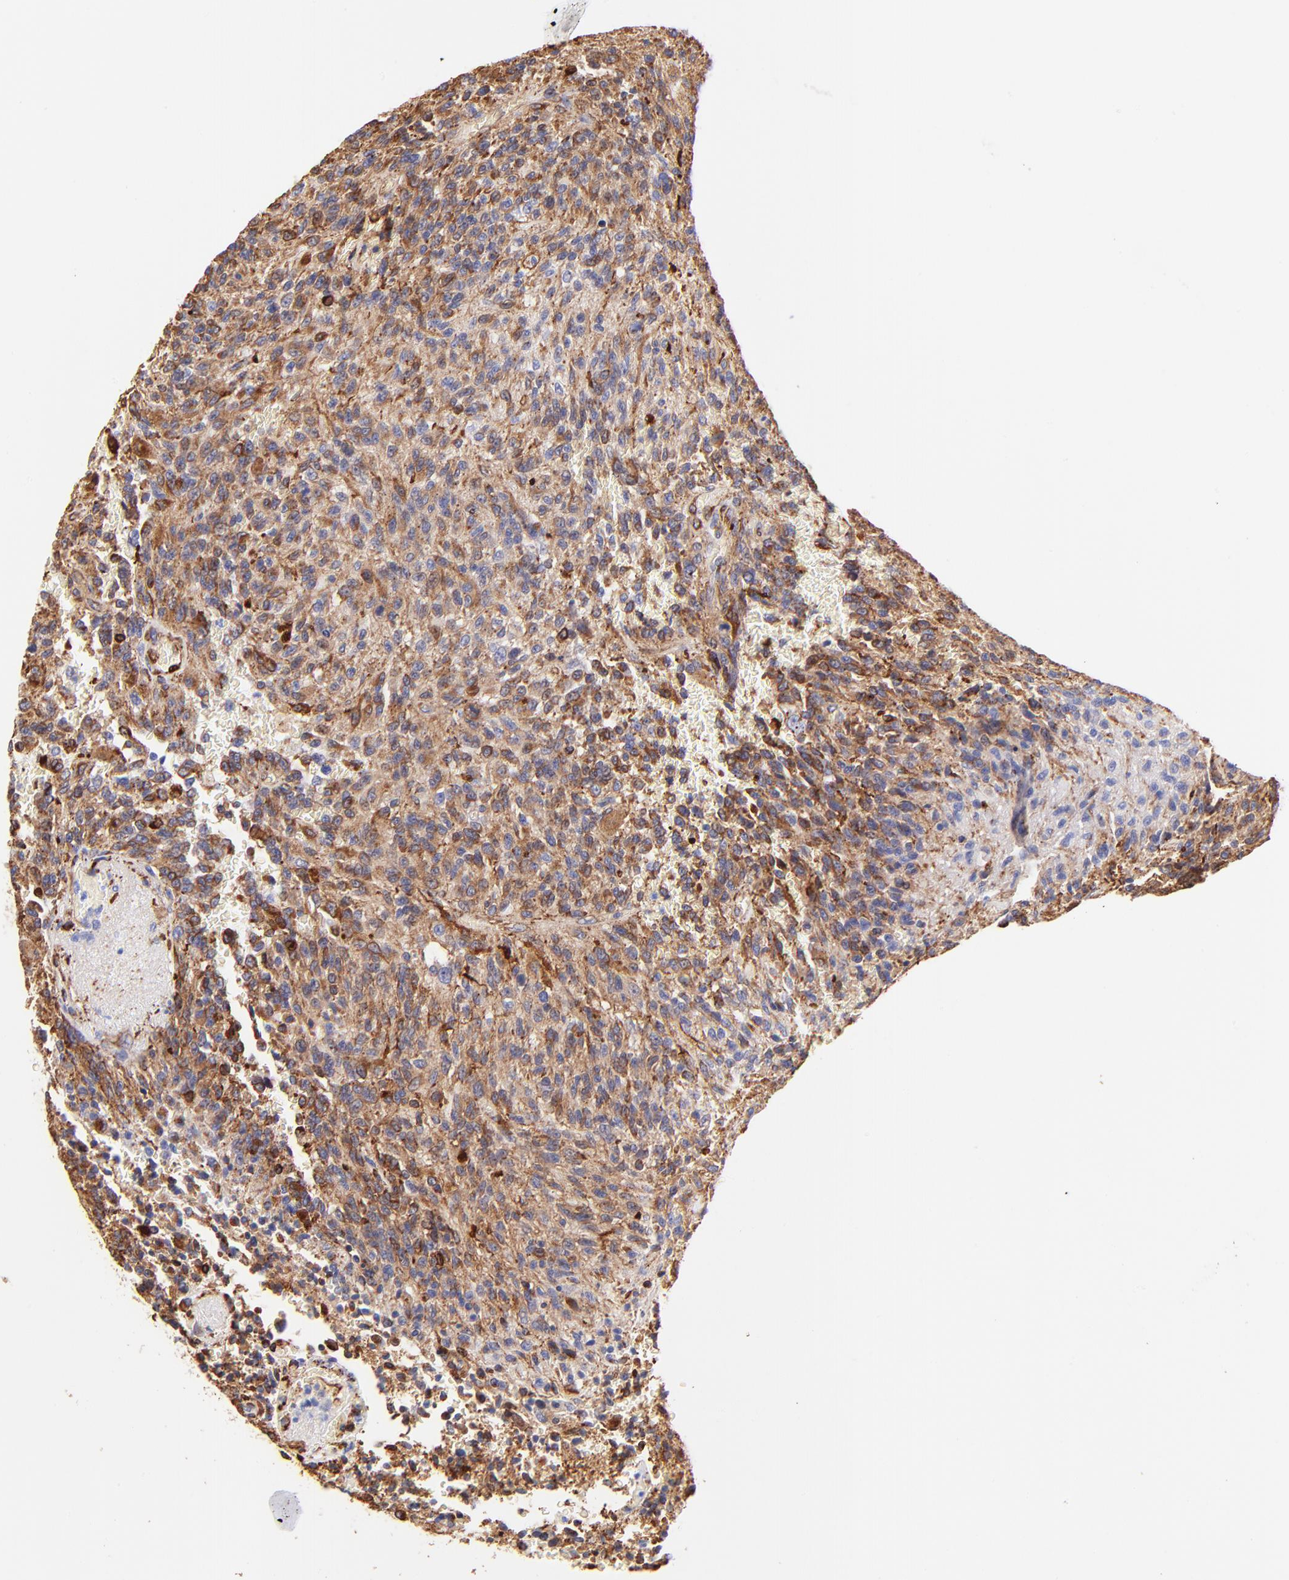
{"staining": {"intensity": "strong", "quantity": ">75%", "location": "cytoplasmic/membranous"}, "tissue": "glioma", "cell_type": "Tumor cells", "image_type": "cancer", "snomed": [{"axis": "morphology", "description": "Normal tissue, NOS"}, {"axis": "morphology", "description": "Glioma, malignant, High grade"}, {"axis": "topography", "description": "Cerebral cortex"}], "caption": "Malignant high-grade glioma tissue shows strong cytoplasmic/membranous expression in approximately >75% of tumor cells, visualized by immunohistochemistry.", "gene": "SPARC", "patient": {"sex": "male", "age": 56}}